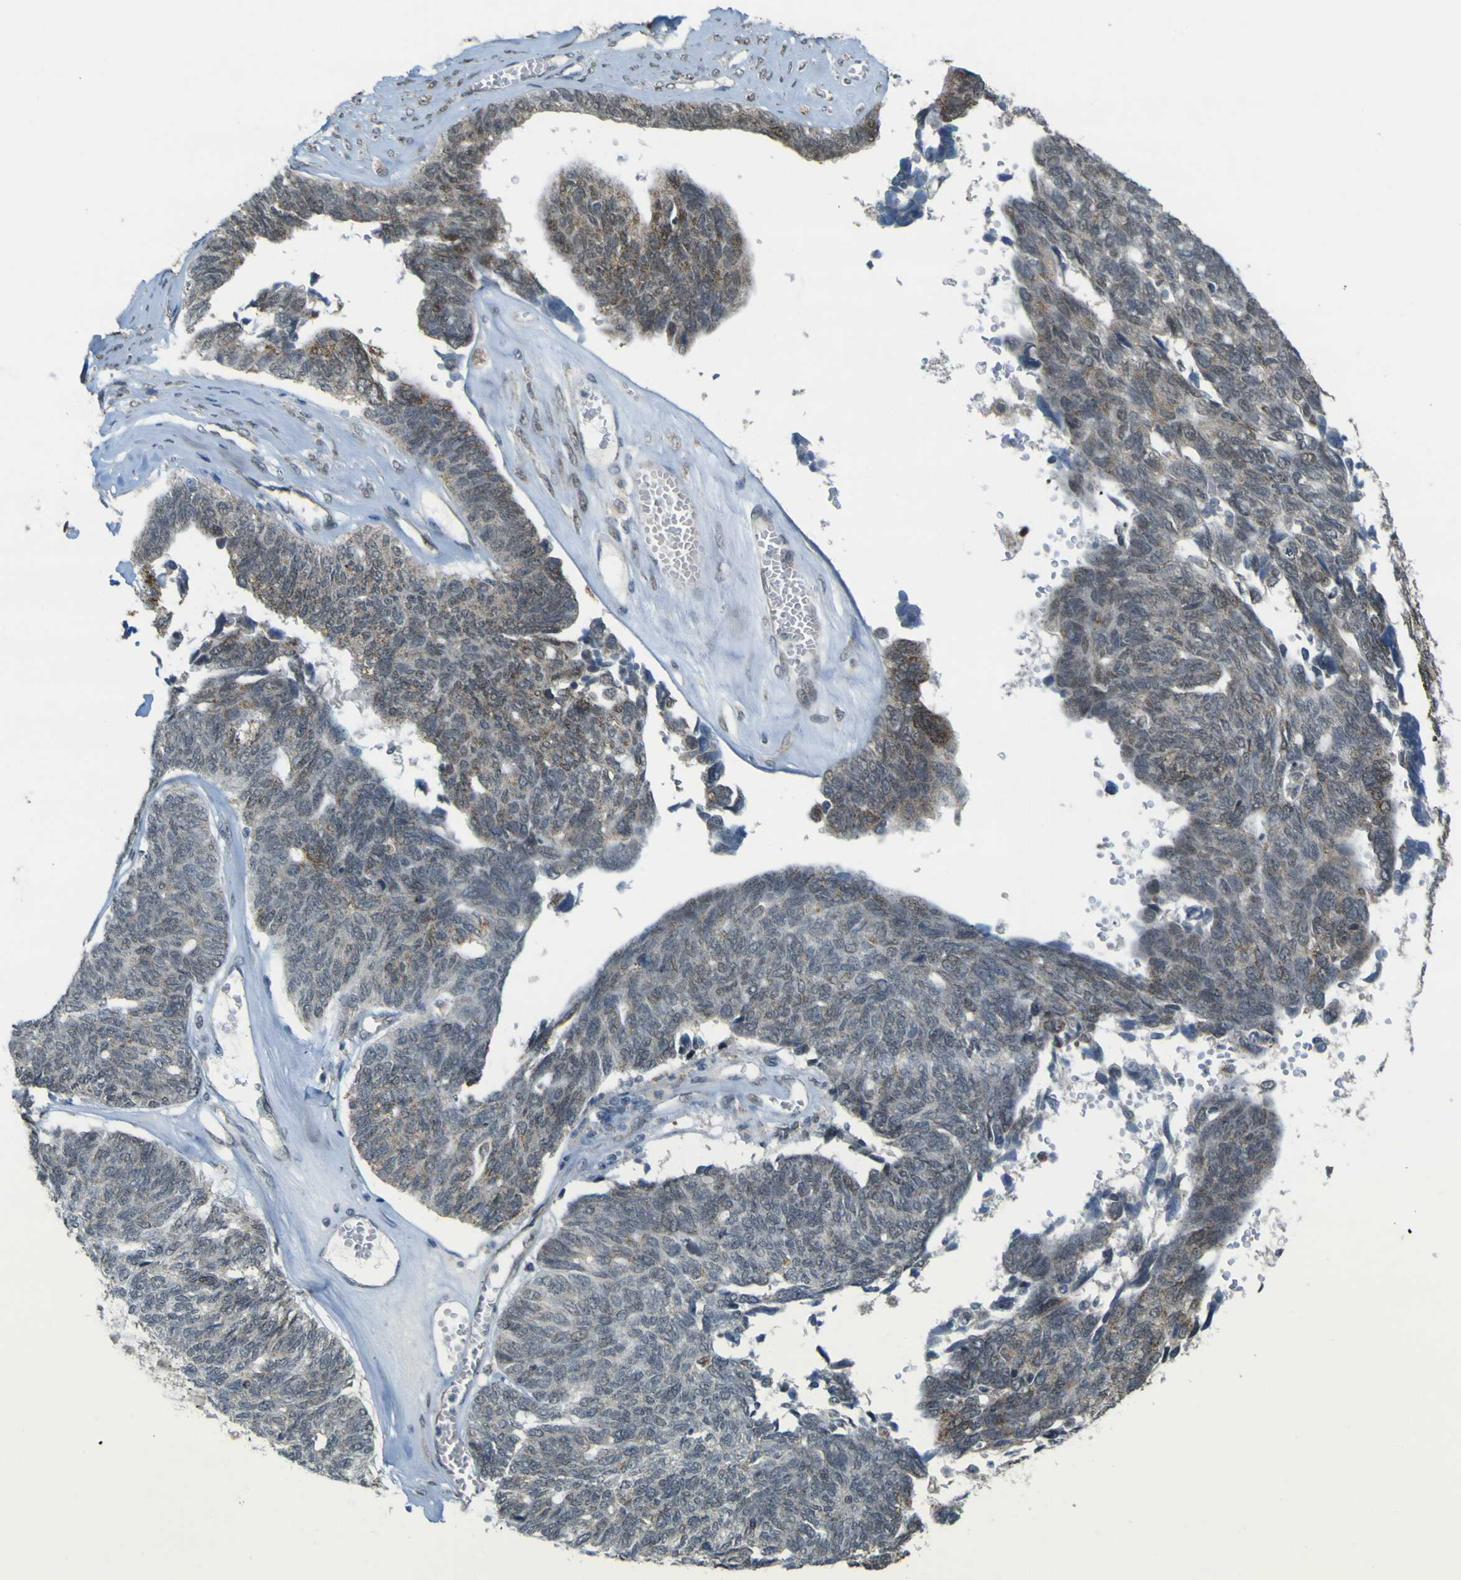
{"staining": {"intensity": "moderate", "quantity": "25%-75%", "location": "cytoplasmic/membranous,nuclear"}, "tissue": "ovarian cancer", "cell_type": "Tumor cells", "image_type": "cancer", "snomed": [{"axis": "morphology", "description": "Cystadenocarcinoma, serous, NOS"}, {"axis": "topography", "description": "Ovary"}], "caption": "This micrograph demonstrates immunohistochemistry (IHC) staining of serous cystadenocarcinoma (ovarian), with medium moderate cytoplasmic/membranous and nuclear staining in about 25%-75% of tumor cells.", "gene": "ACBD5", "patient": {"sex": "female", "age": 79}}